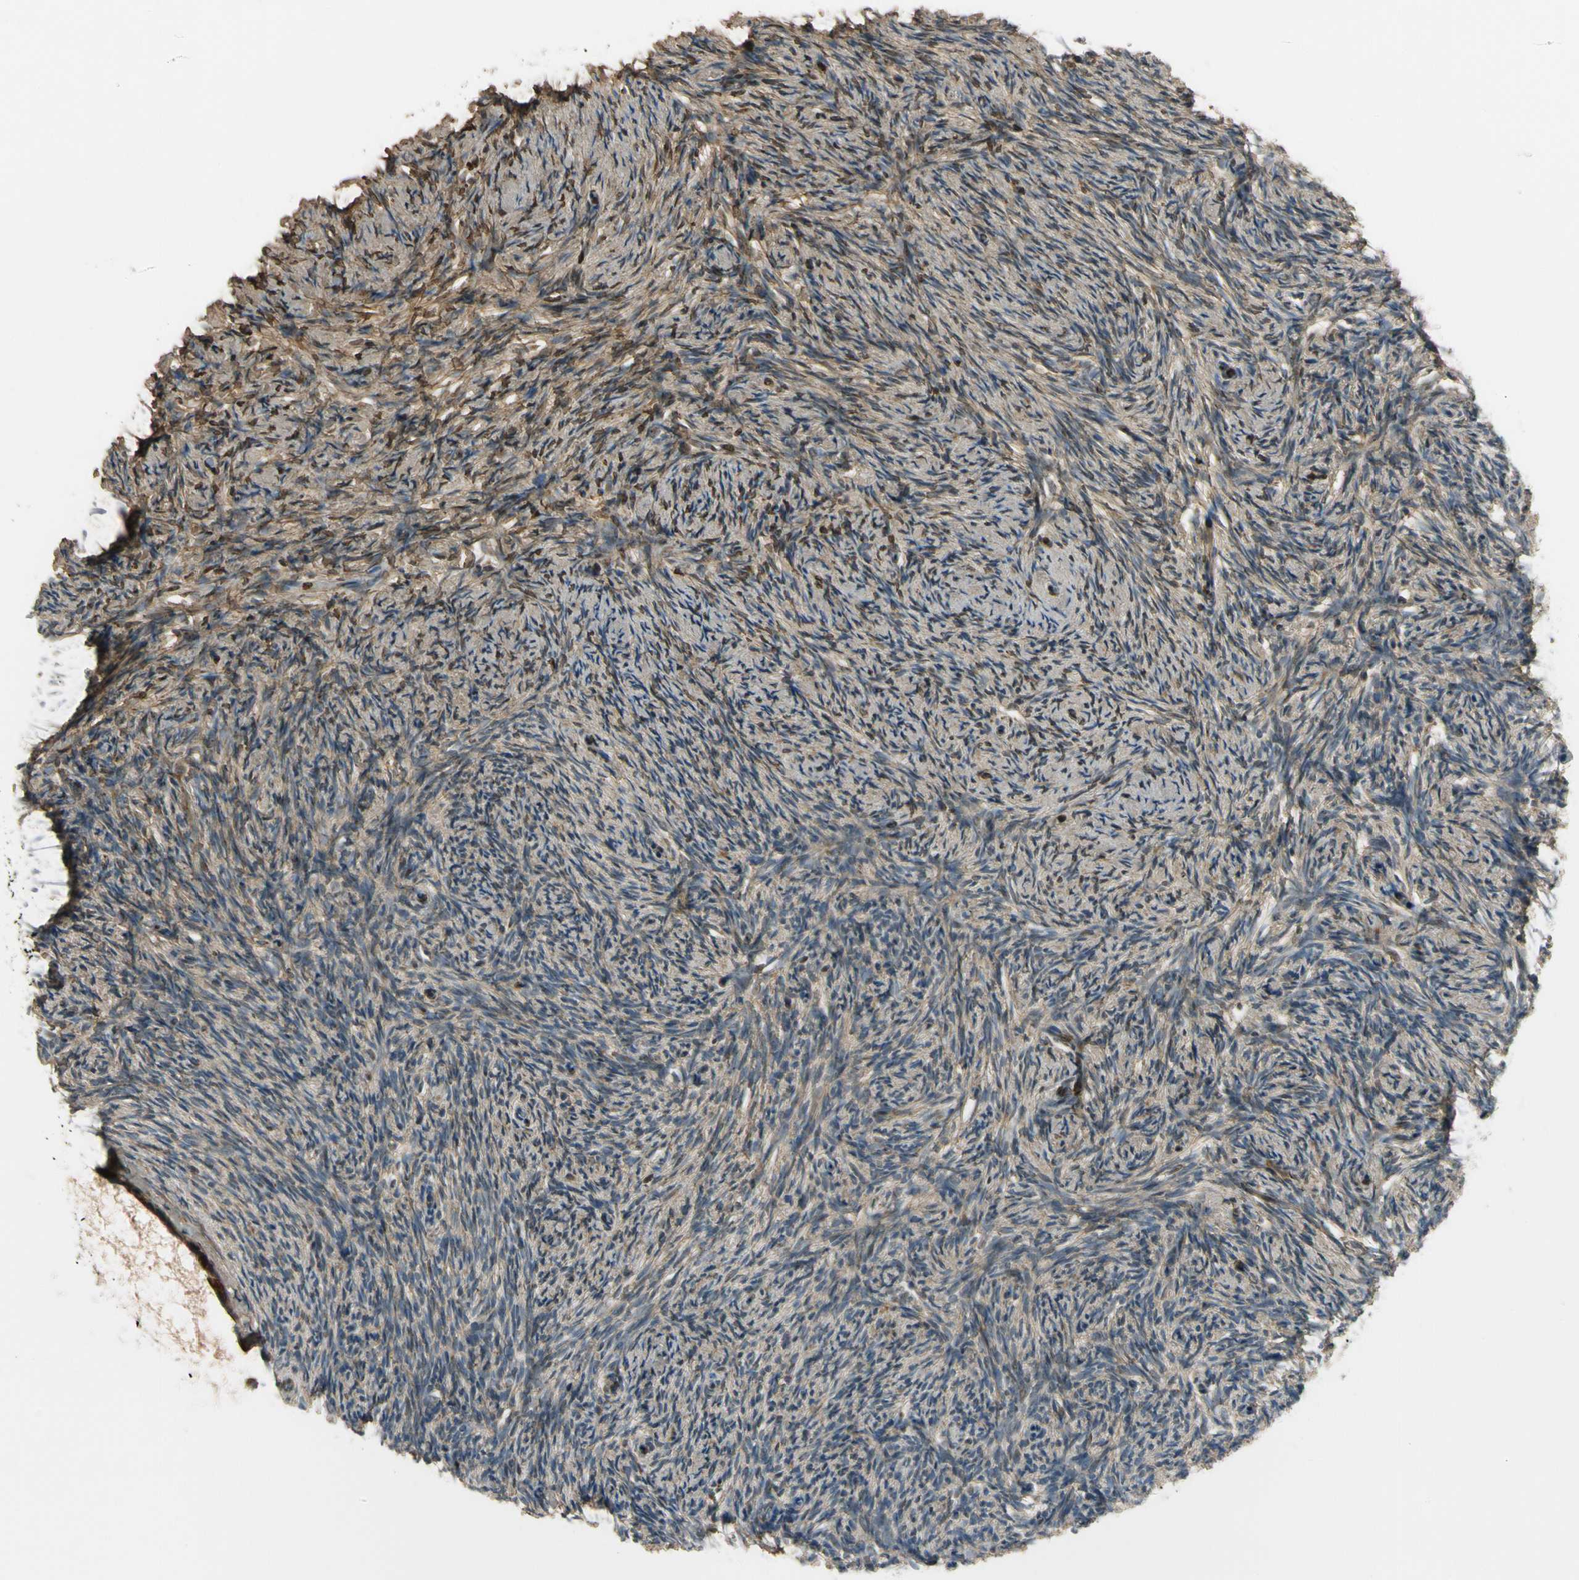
{"staining": {"intensity": "moderate", "quantity": ">75%", "location": "cytoplasmic/membranous"}, "tissue": "ovary", "cell_type": "Ovarian stroma cells", "image_type": "normal", "snomed": [{"axis": "morphology", "description": "Normal tissue, NOS"}, {"axis": "topography", "description": "Ovary"}], "caption": "The histopathology image displays staining of normal ovary, revealing moderate cytoplasmic/membranous protein staining (brown color) within ovarian stroma cells. The staining was performed using DAB (3,3'-diaminobenzidine), with brown indicating positive protein expression. Nuclei are stained blue with hematoxylin.", "gene": "MST1R", "patient": {"sex": "female", "age": 60}}